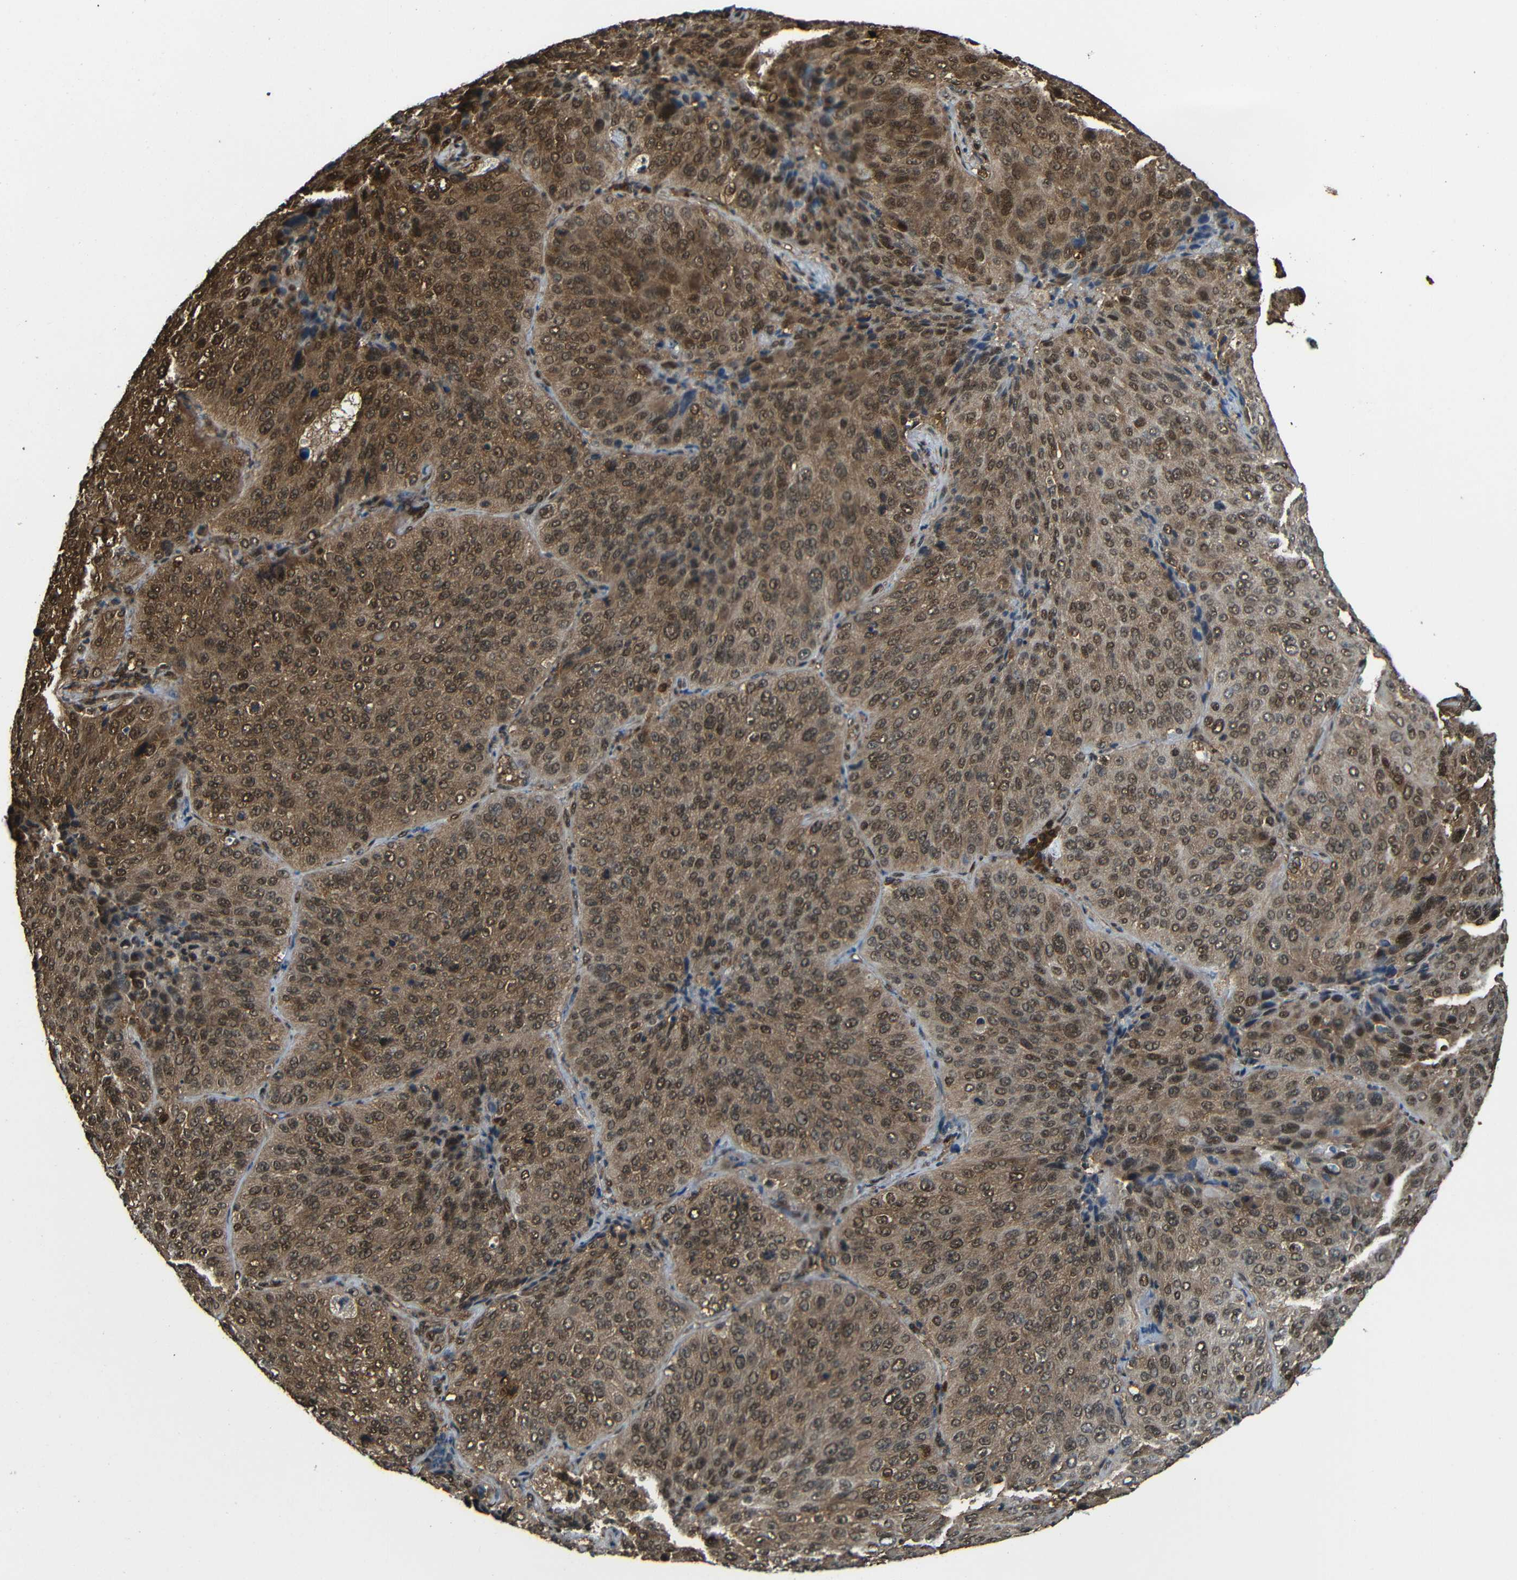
{"staining": {"intensity": "strong", "quantity": ">75%", "location": "cytoplasmic/membranous,nuclear"}, "tissue": "lung cancer", "cell_type": "Tumor cells", "image_type": "cancer", "snomed": [{"axis": "morphology", "description": "Squamous cell carcinoma, NOS"}, {"axis": "topography", "description": "Lung"}], "caption": "Squamous cell carcinoma (lung) was stained to show a protein in brown. There is high levels of strong cytoplasmic/membranous and nuclear staining in about >75% of tumor cells.", "gene": "VCP", "patient": {"sex": "male", "age": 54}}